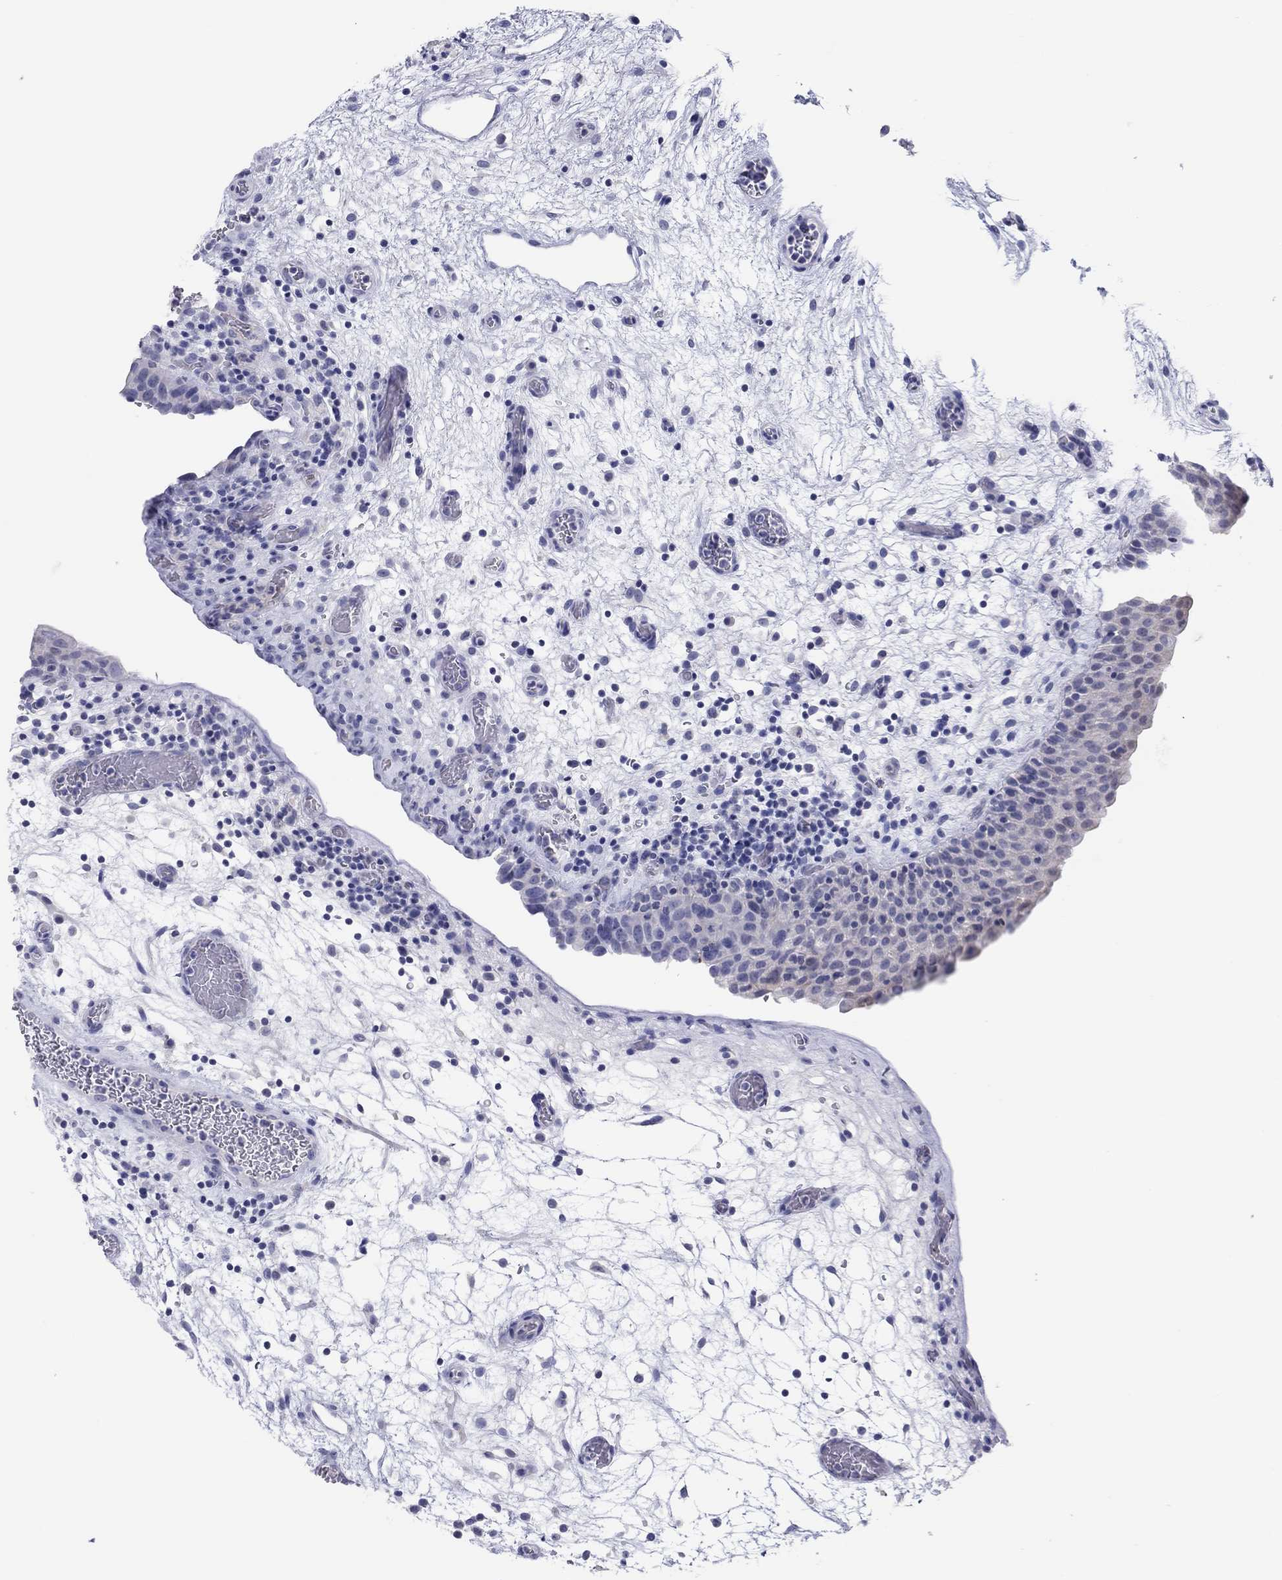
{"staining": {"intensity": "negative", "quantity": "none", "location": "none"}, "tissue": "urinary bladder", "cell_type": "Urothelial cells", "image_type": "normal", "snomed": [{"axis": "morphology", "description": "Normal tissue, NOS"}, {"axis": "topography", "description": "Urinary bladder"}], "caption": "DAB (3,3'-diaminobenzidine) immunohistochemical staining of benign human urinary bladder demonstrates no significant positivity in urothelial cells.", "gene": "CPNE6", "patient": {"sex": "male", "age": 37}}